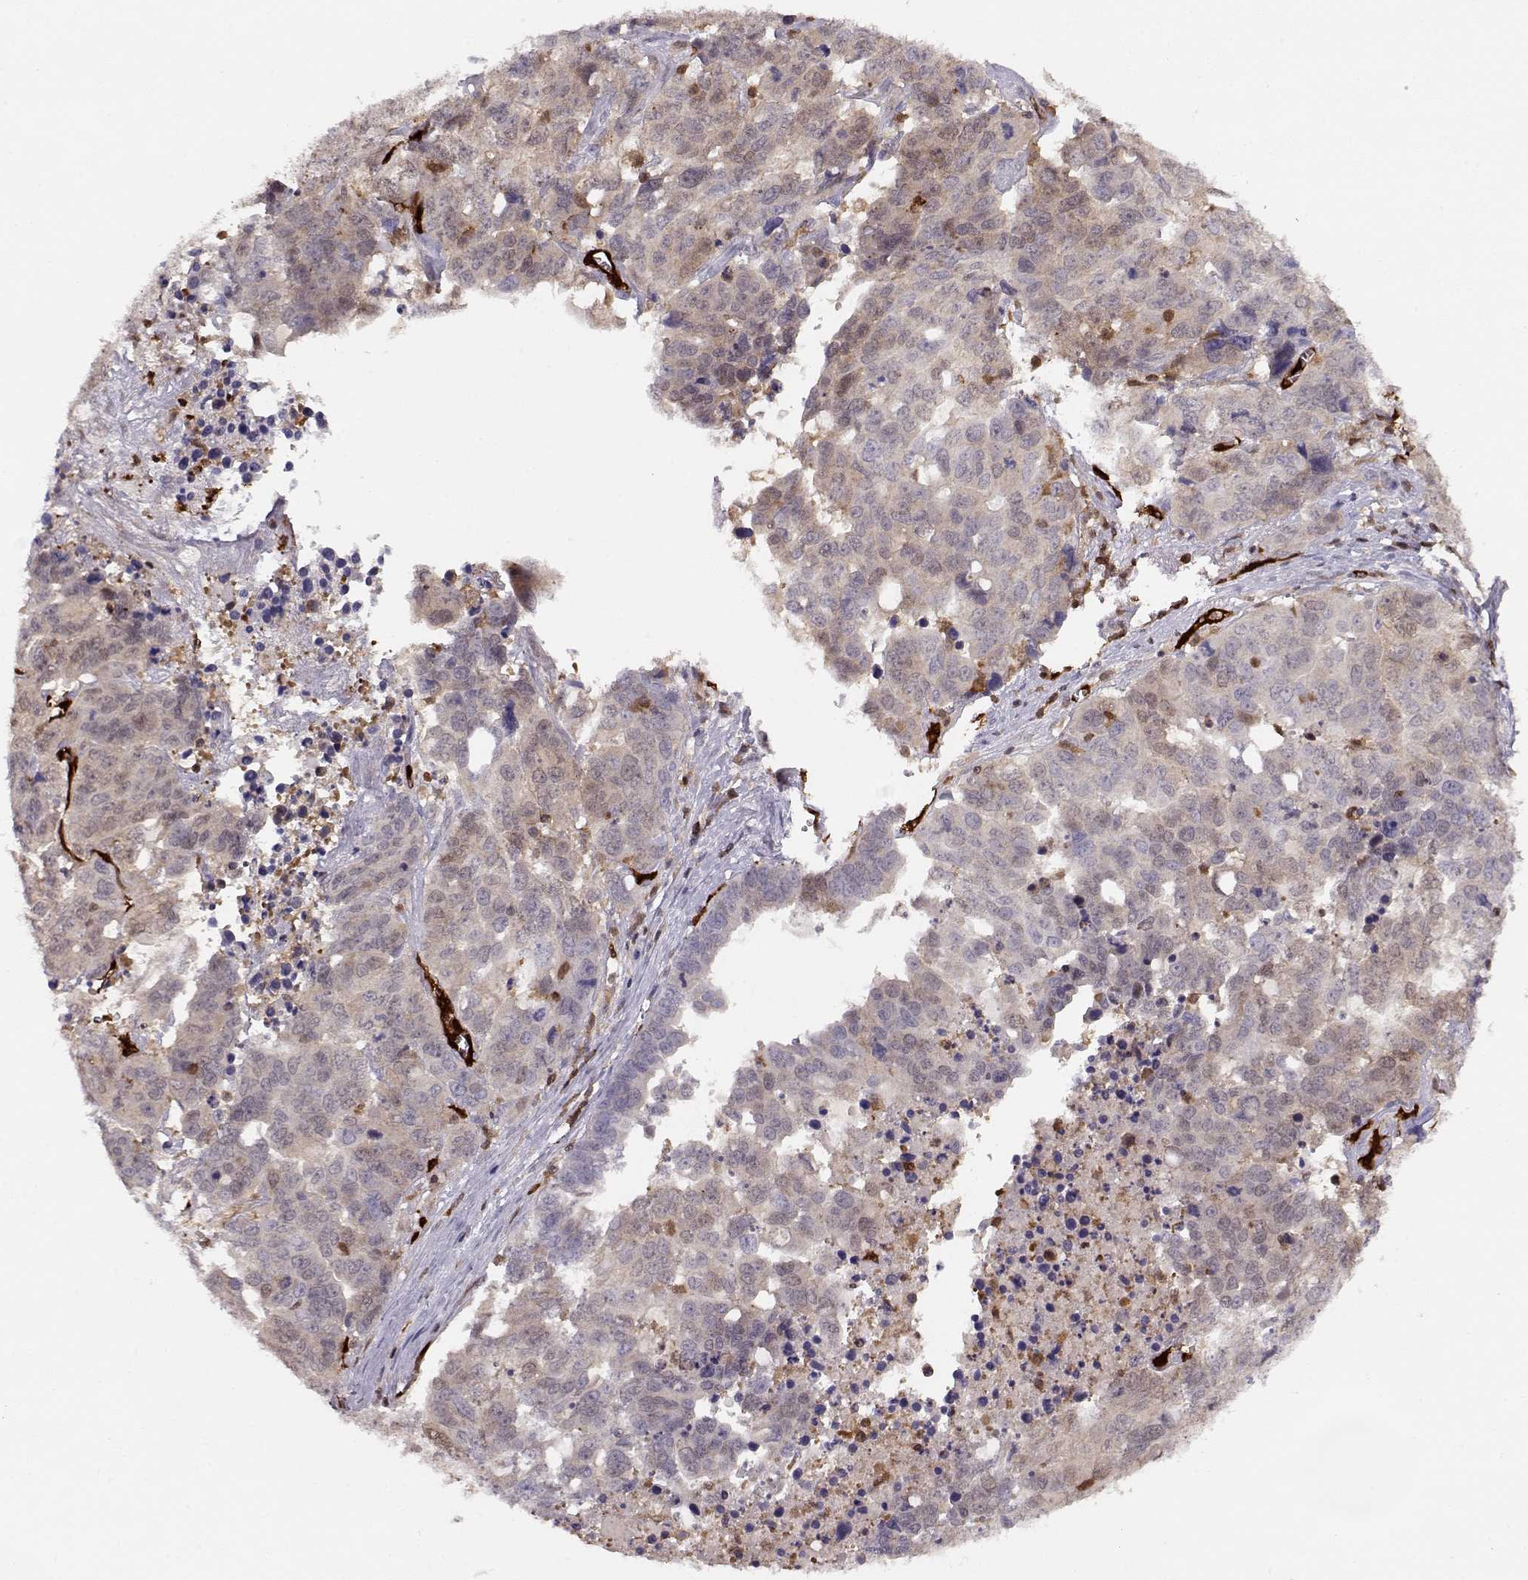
{"staining": {"intensity": "weak", "quantity": "25%-75%", "location": "cytoplasmic/membranous"}, "tissue": "ovarian cancer", "cell_type": "Tumor cells", "image_type": "cancer", "snomed": [{"axis": "morphology", "description": "Carcinoma, endometroid"}, {"axis": "topography", "description": "Ovary"}], "caption": "An image of endometroid carcinoma (ovarian) stained for a protein reveals weak cytoplasmic/membranous brown staining in tumor cells. The staining is performed using DAB brown chromogen to label protein expression. The nuclei are counter-stained blue using hematoxylin.", "gene": "PNP", "patient": {"sex": "female", "age": 78}}